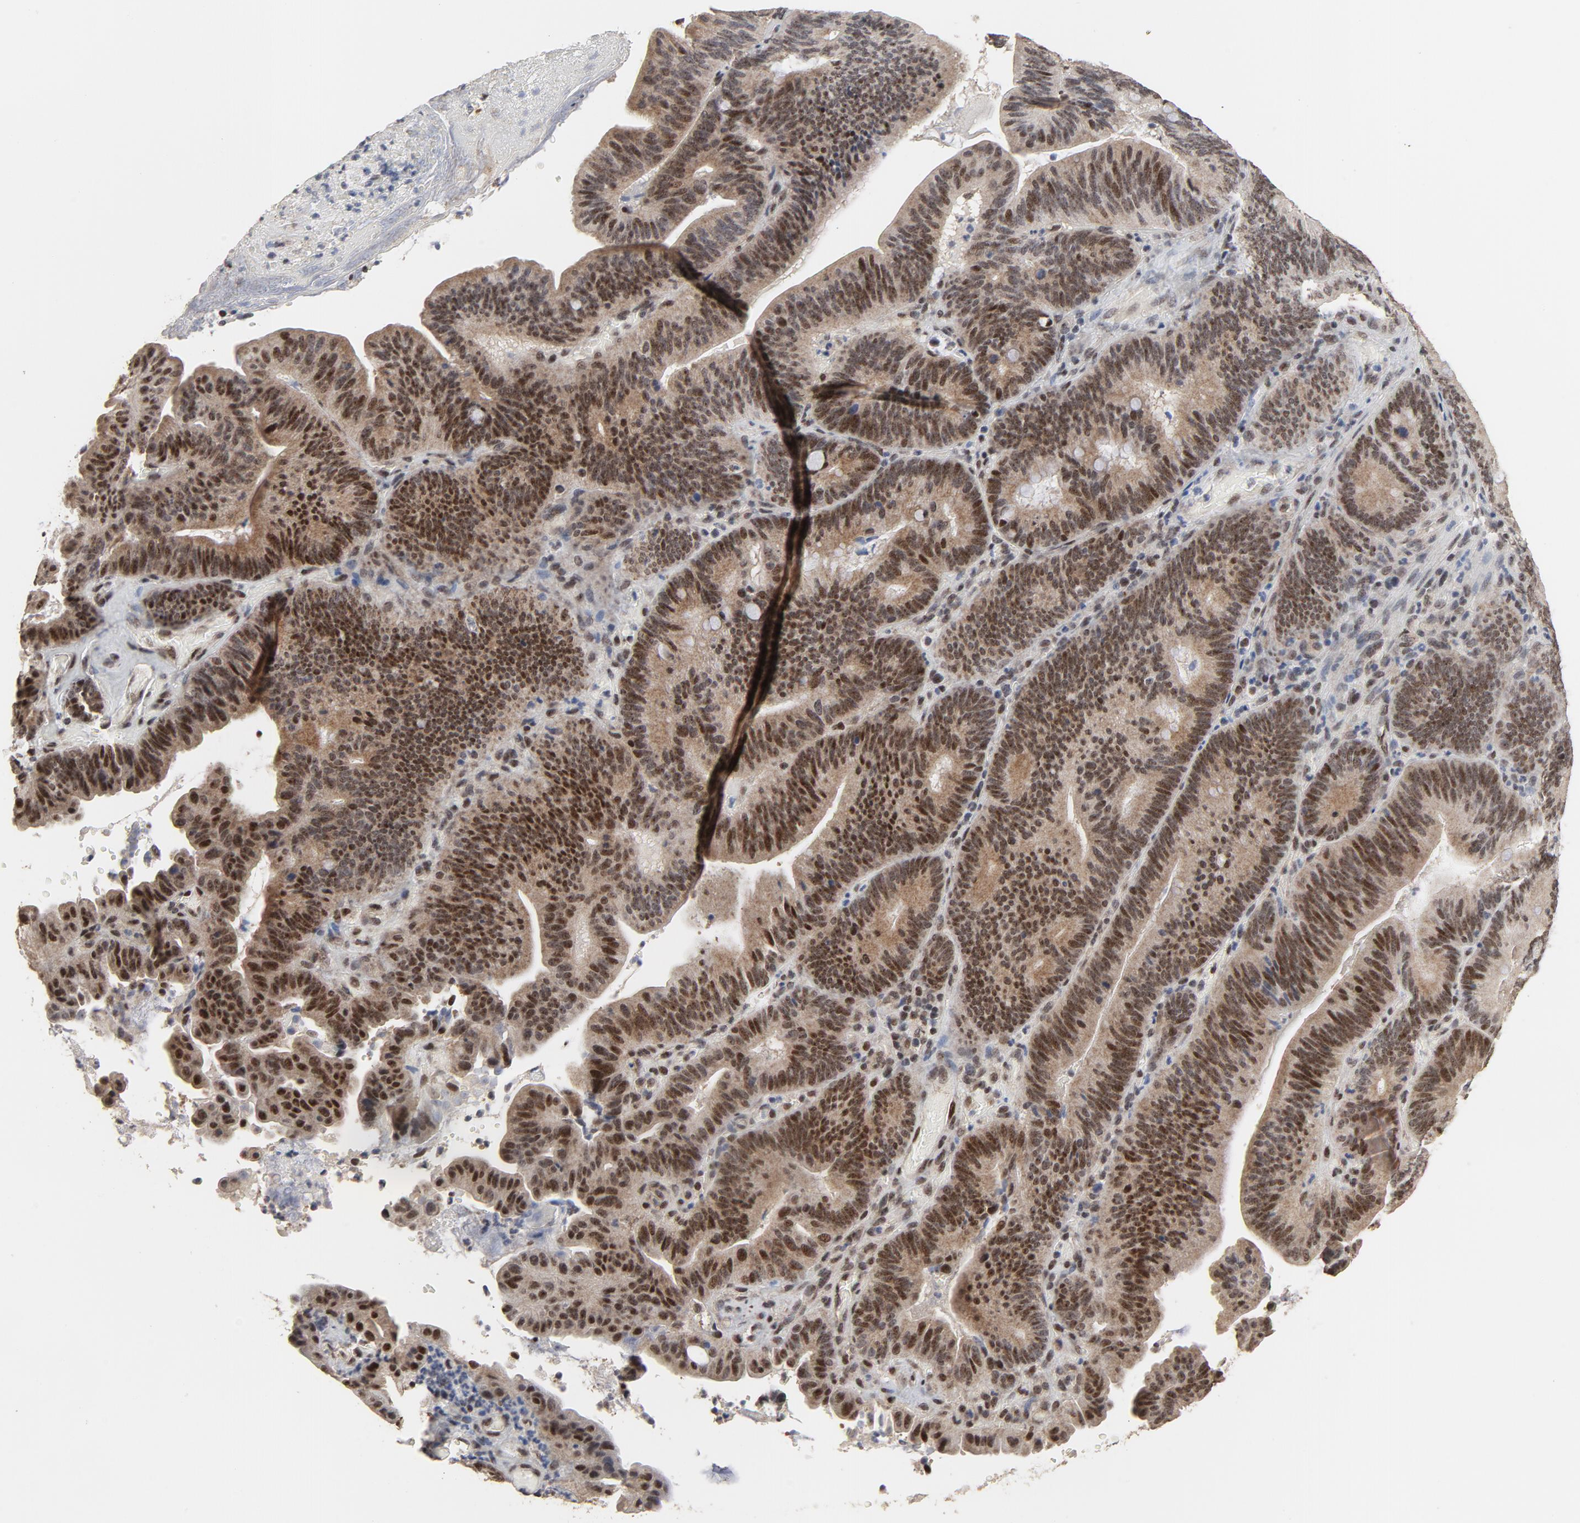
{"staining": {"intensity": "strong", "quantity": ">75%", "location": "cytoplasmic/membranous,nuclear"}, "tissue": "pancreatic cancer", "cell_type": "Tumor cells", "image_type": "cancer", "snomed": [{"axis": "morphology", "description": "Adenocarcinoma, NOS"}, {"axis": "topography", "description": "Pancreas"}], "caption": "About >75% of tumor cells in human adenocarcinoma (pancreatic) demonstrate strong cytoplasmic/membranous and nuclear protein staining as visualized by brown immunohistochemical staining.", "gene": "TP53RK", "patient": {"sex": "male", "age": 82}}